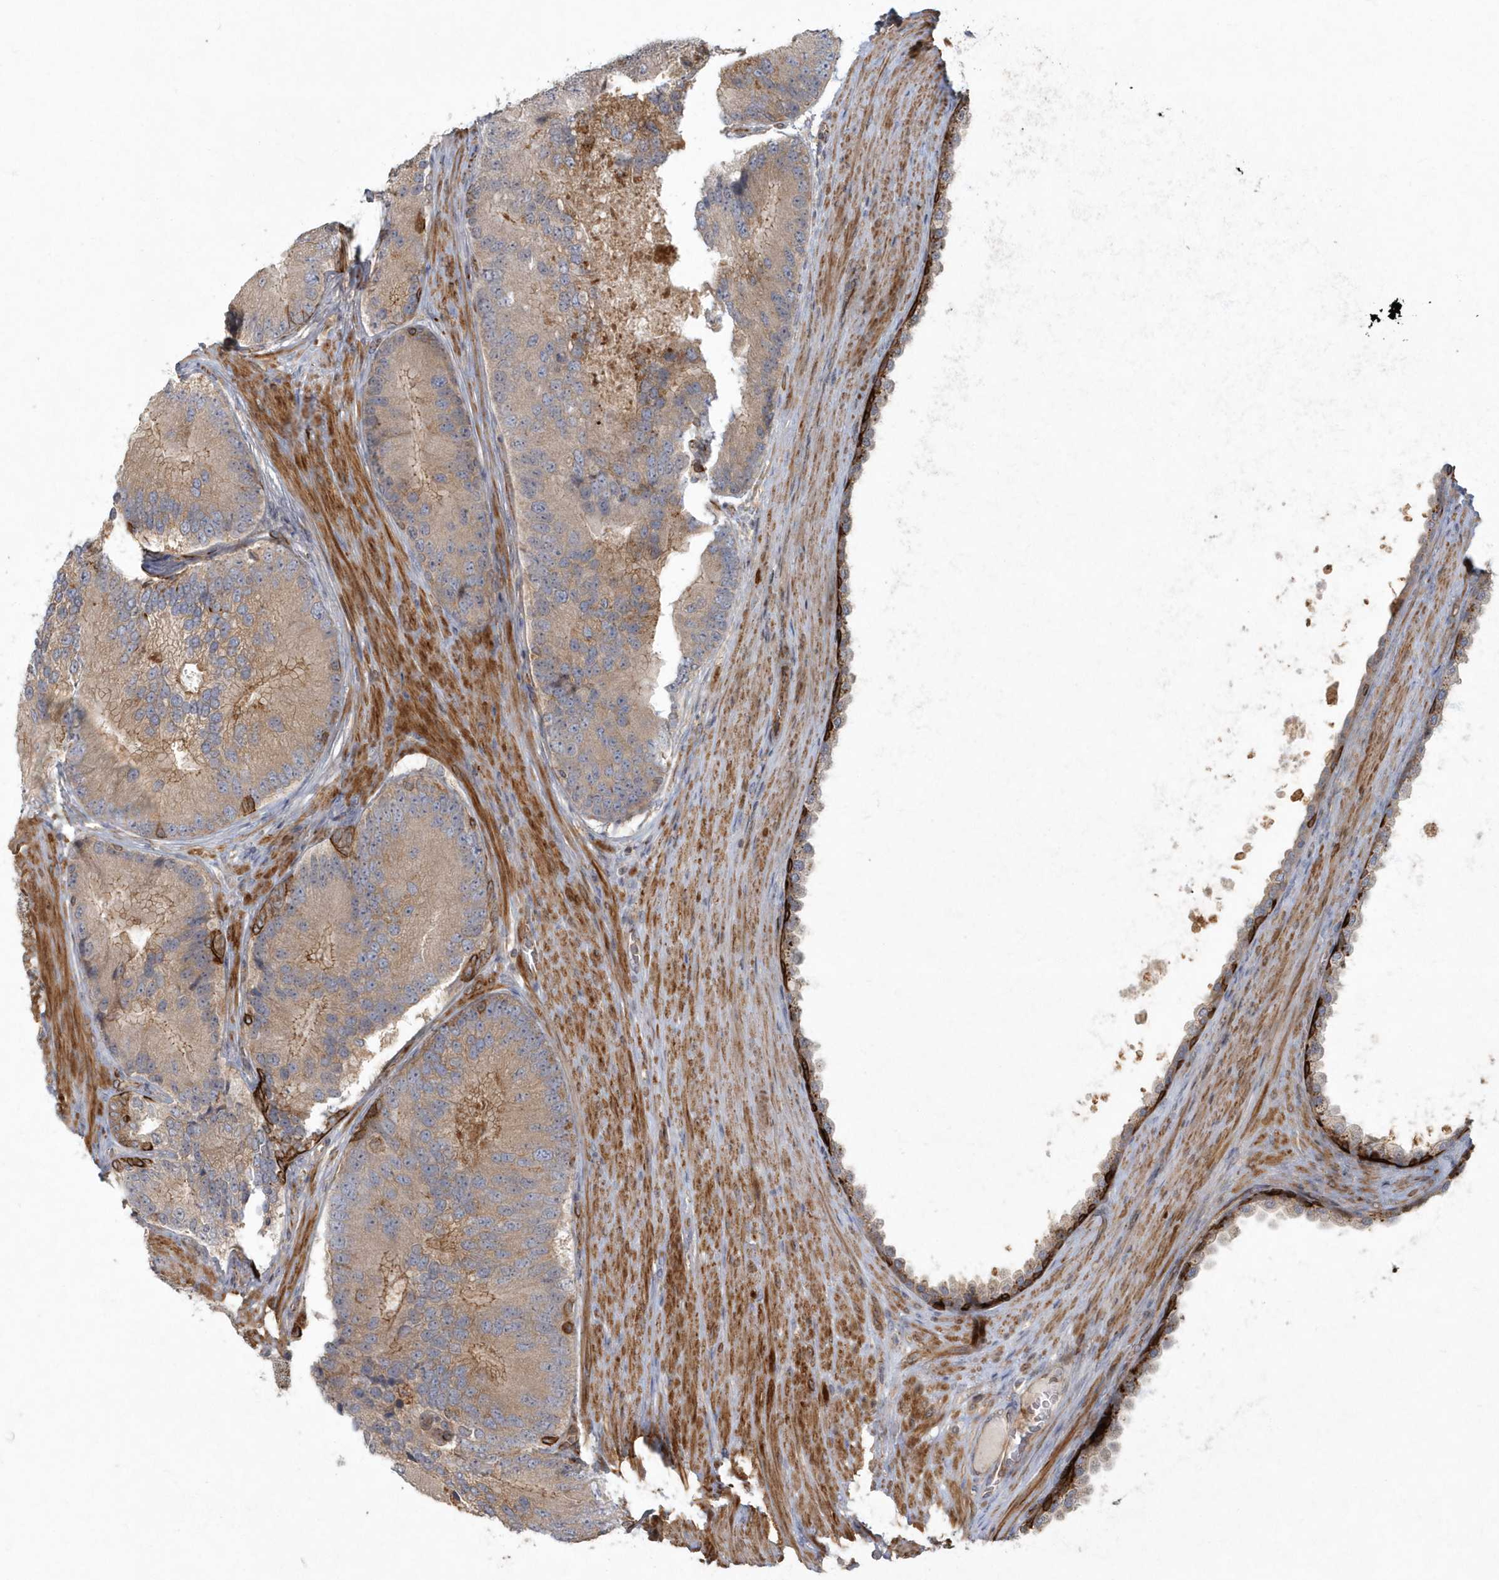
{"staining": {"intensity": "moderate", "quantity": ">75%", "location": "cytoplasmic/membranous"}, "tissue": "prostate cancer", "cell_type": "Tumor cells", "image_type": "cancer", "snomed": [{"axis": "morphology", "description": "Adenocarcinoma, High grade"}, {"axis": "topography", "description": "Prostate"}], "caption": "High-grade adenocarcinoma (prostate) stained for a protein reveals moderate cytoplasmic/membranous positivity in tumor cells. Nuclei are stained in blue.", "gene": "ARHGEF38", "patient": {"sex": "male", "age": 70}}